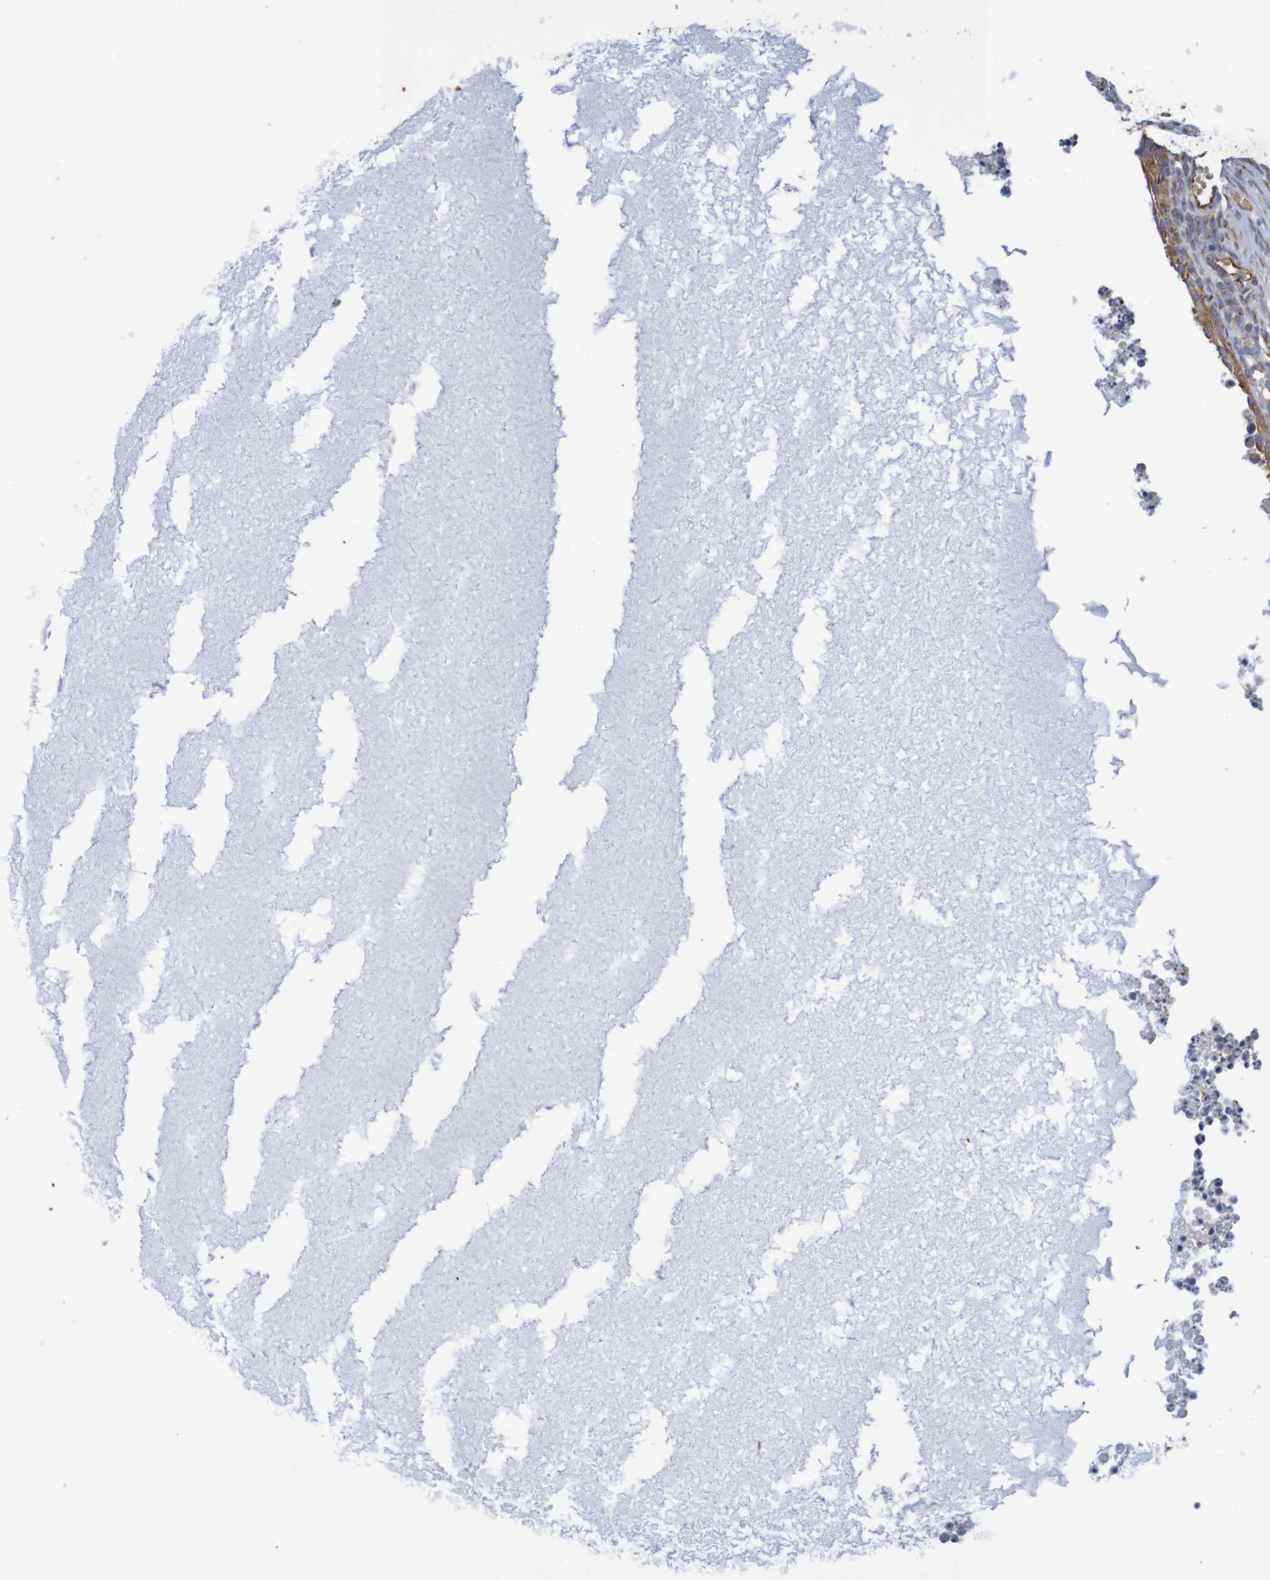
{"staining": {"intensity": "moderate", "quantity": "25%-75%", "location": "cytoplasmic/membranous"}, "tissue": "ovary", "cell_type": "Ovarian stroma cells", "image_type": "normal", "snomed": [{"axis": "morphology", "description": "Normal tissue, NOS"}, {"axis": "topography", "description": "Ovary"}], "caption": "Immunohistochemistry (DAB (3,3'-diaminobenzidine)) staining of normal human ovary exhibits moderate cytoplasmic/membranous protein positivity in about 25%-75% of ovarian stroma cells.", "gene": "DCP2", "patient": {"sex": "female", "age": 35}}